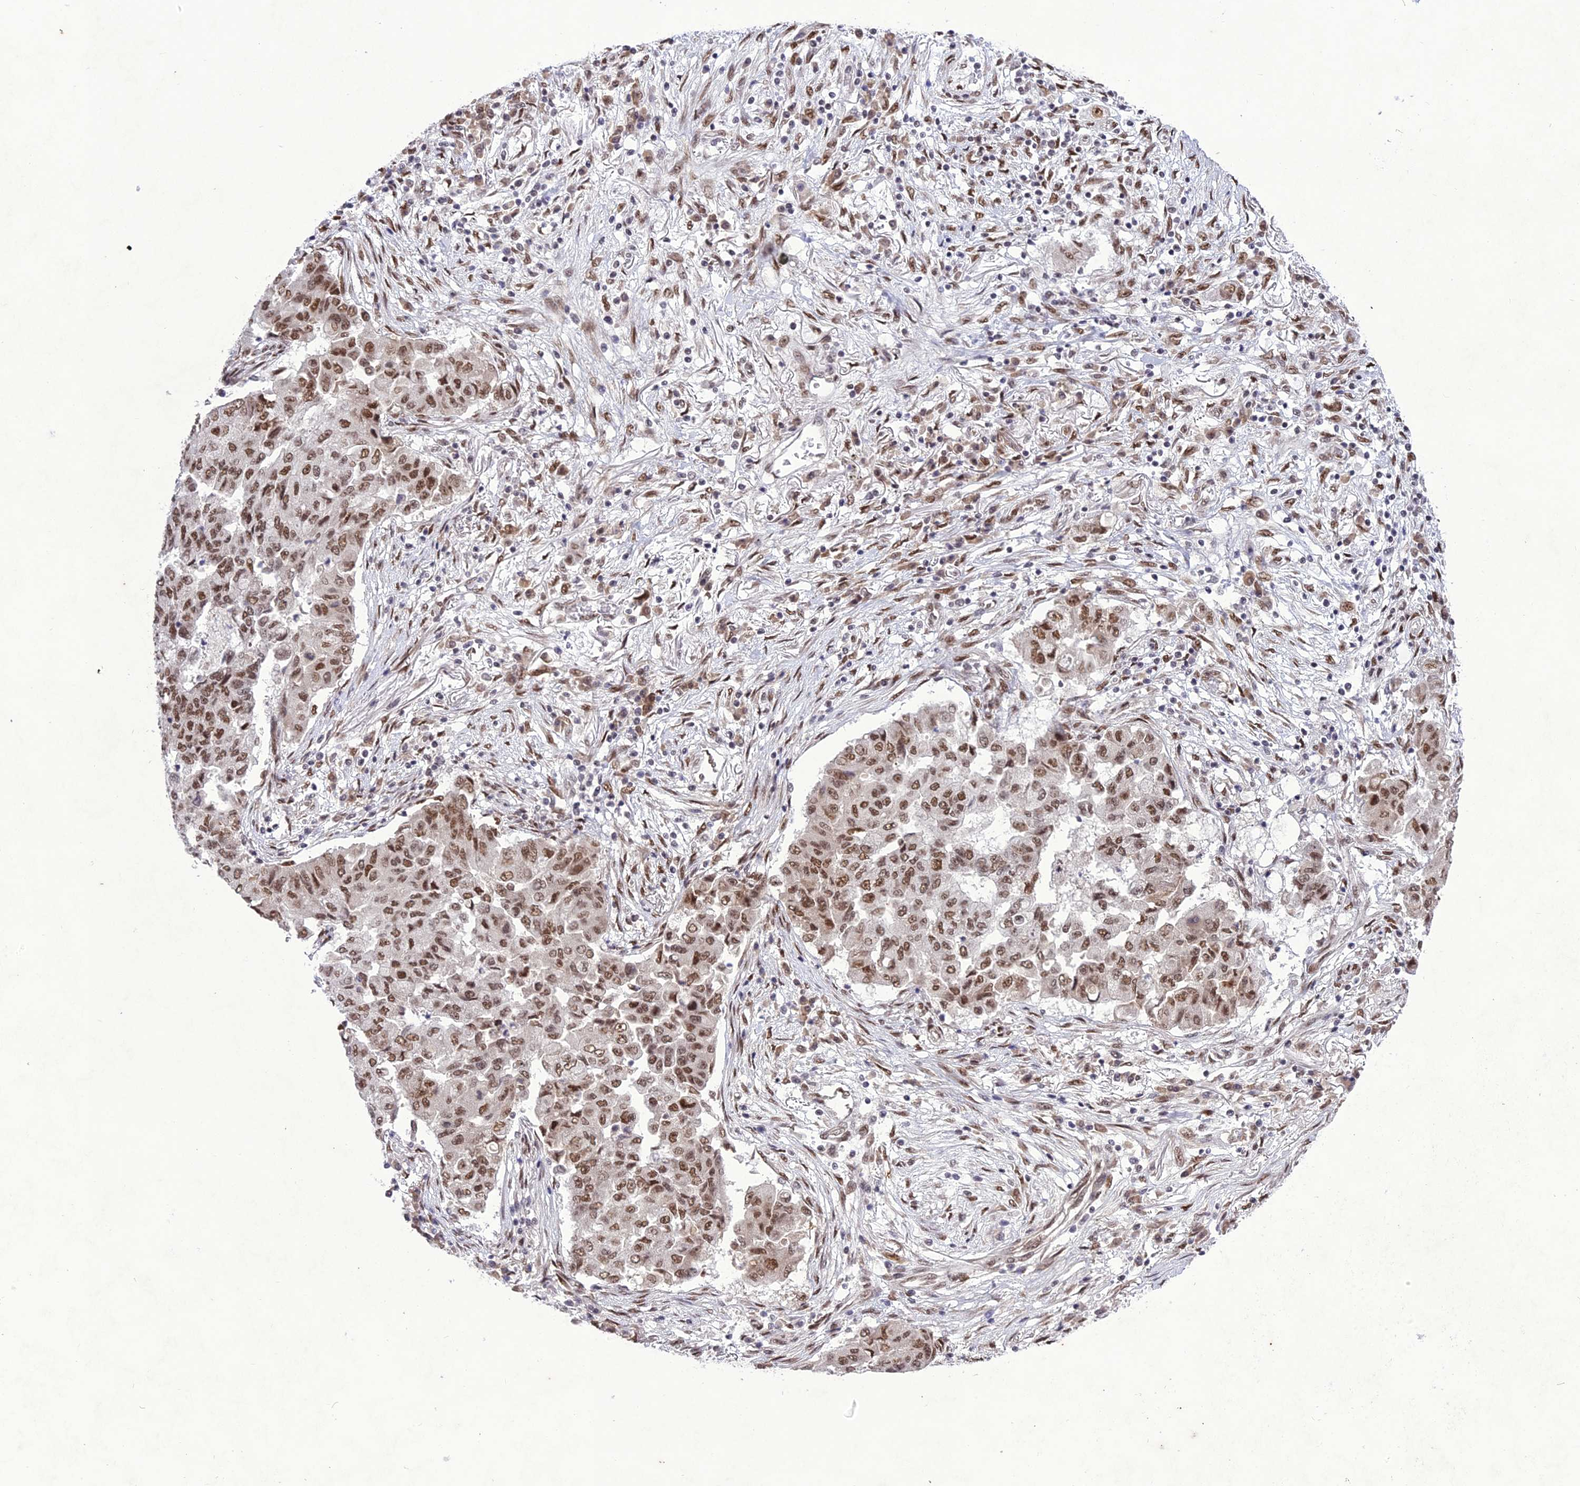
{"staining": {"intensity": "moderate", "quantity": ">75%", "location": "nuclear"}, "tissue": "lung cancer", "cell_type": "Tumor cells", "image_type": "cancer", "snomed": [{"axis": "morphology", "description": "Squamous cell carcinoma, NOS"}, {"axis": "topography", "description": "Lung"}], "caption": "Tumor cells demonstrate medium levels of moderate nuclear expression in about >75% of cells in human squamous cell carcinoma (lung). (Stains: DAB in brown, nuclei in blue, Microscopy: brightfield microscopy at high magnification).", "gene": "DDX1", "patient": {"sex": "male", "age": 74}}